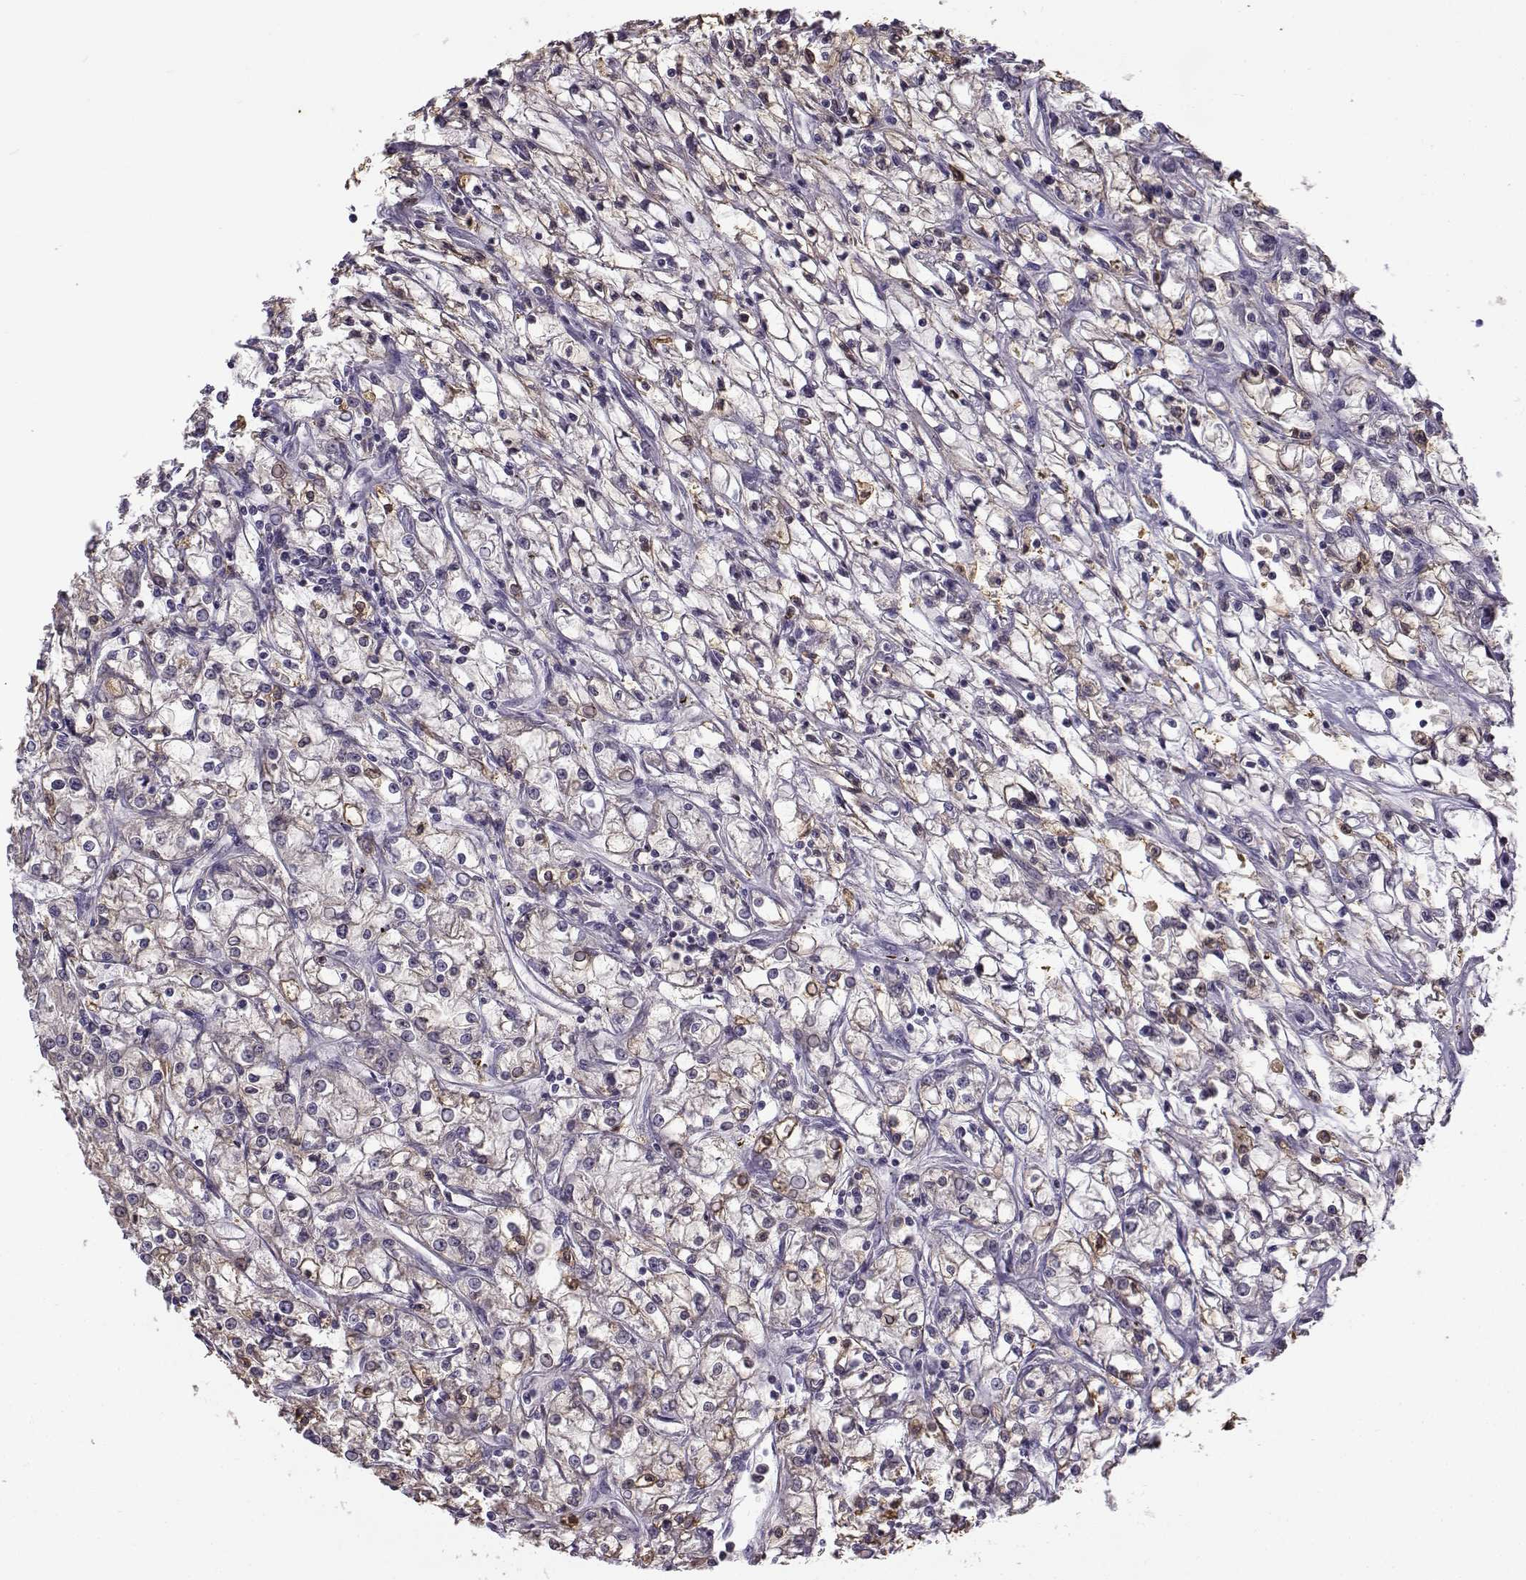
{"staining": {"intensity": "weak", "quantity": "<25%", "location": "cytoplasmic/membranous"}, "tissue": "renal cancer", "cell_type": "Tumor cells", "image_type": "cancer", "snomed": [{"axis": "morphology", "description": "Adenocarcinoma, NOS"}, {"axis": "topography", "description": "Kidney"}], "caption": "Immunohistochemistry histopathology image of renal adenocarcinoma stained for a protein (brown), which exhibits no expression in tumor cells.", "gene": "UCP3", "patient": {"sex": "female", "age": 59}}